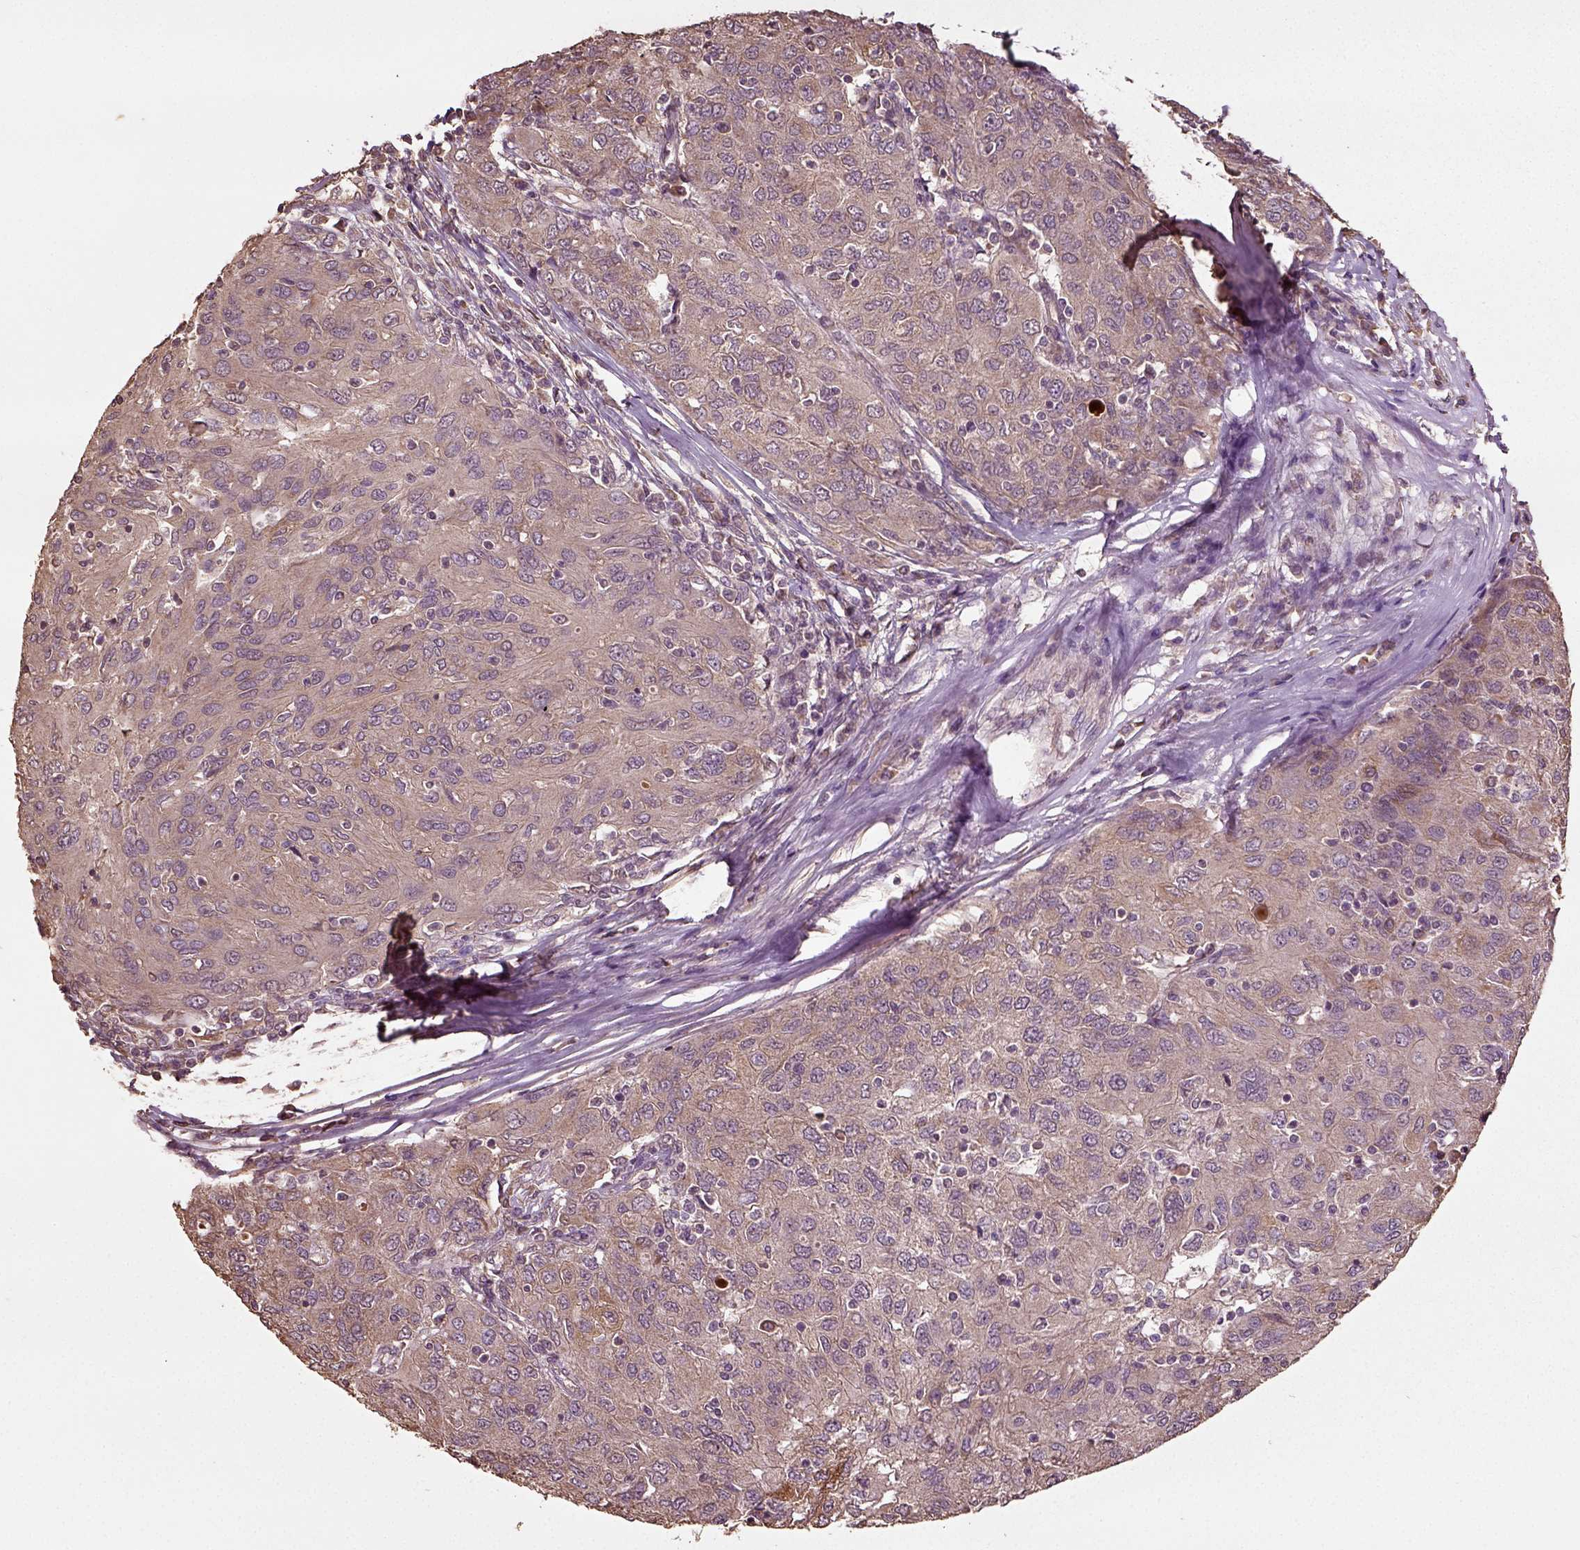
{"staining": {"intensity": "moderate", "quantity": "25%-75%", "location": "cytoplasmic/membranous"}, "tissue": "ovarian cancer", "cell_type": "Tumor cells", "image_type": "cancer", "snomed": [{"axis": "morphology", "description": "Carcinoma, endometroid"}, {"axis": "topography", "description": "Ovary"}], "caption": "Moderate cytoplasmic/membranous positivity for a protein is appreciated in about 25%-75% of tumor cells of endometroid carcinoma (ovarian) using IHC.", "gene": "ERV3-1", "patient": {"sex": "female", "age": 50}}